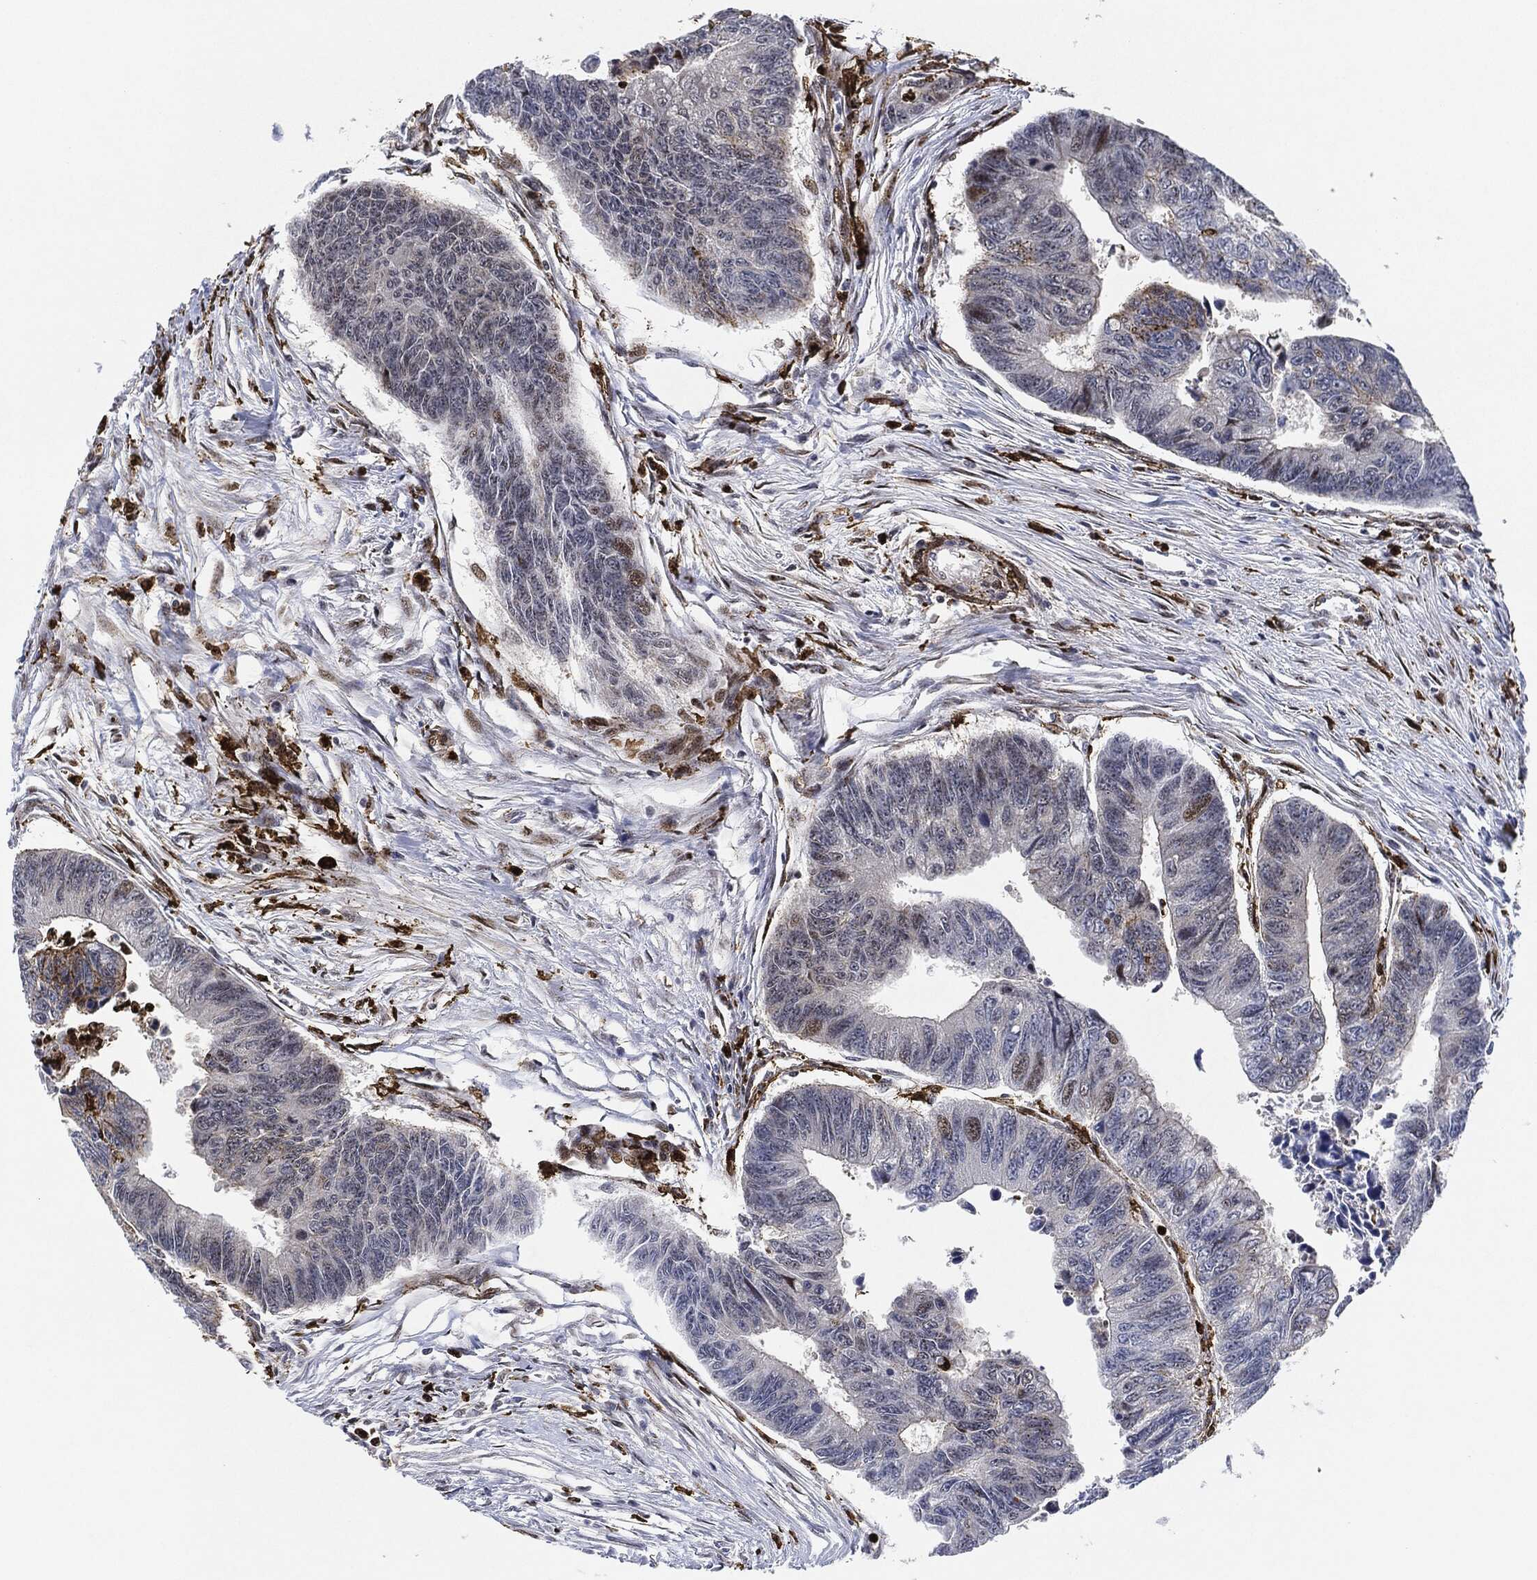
{"staining": {"intensity": "moderate", "quantity": "<25%", "location": "nuclear"}, "tissue": "colorectal cancer", "cell_type": "Tumor cells", "image_type": "cancer", "snomed": [{"axis": "morphology", "description": "Adenocarcinoma, NOS"}, {"axis": "topography", "description": "Colon"}], "caption": "The micrograph displays immunohistochemical staining of adenocarcinoma (colorectal). There is moderate nuclear staining is identified in about <25% of tumor cells.", "gene": "NANOS3", "patient": {"sex": "female", "age": 65}}